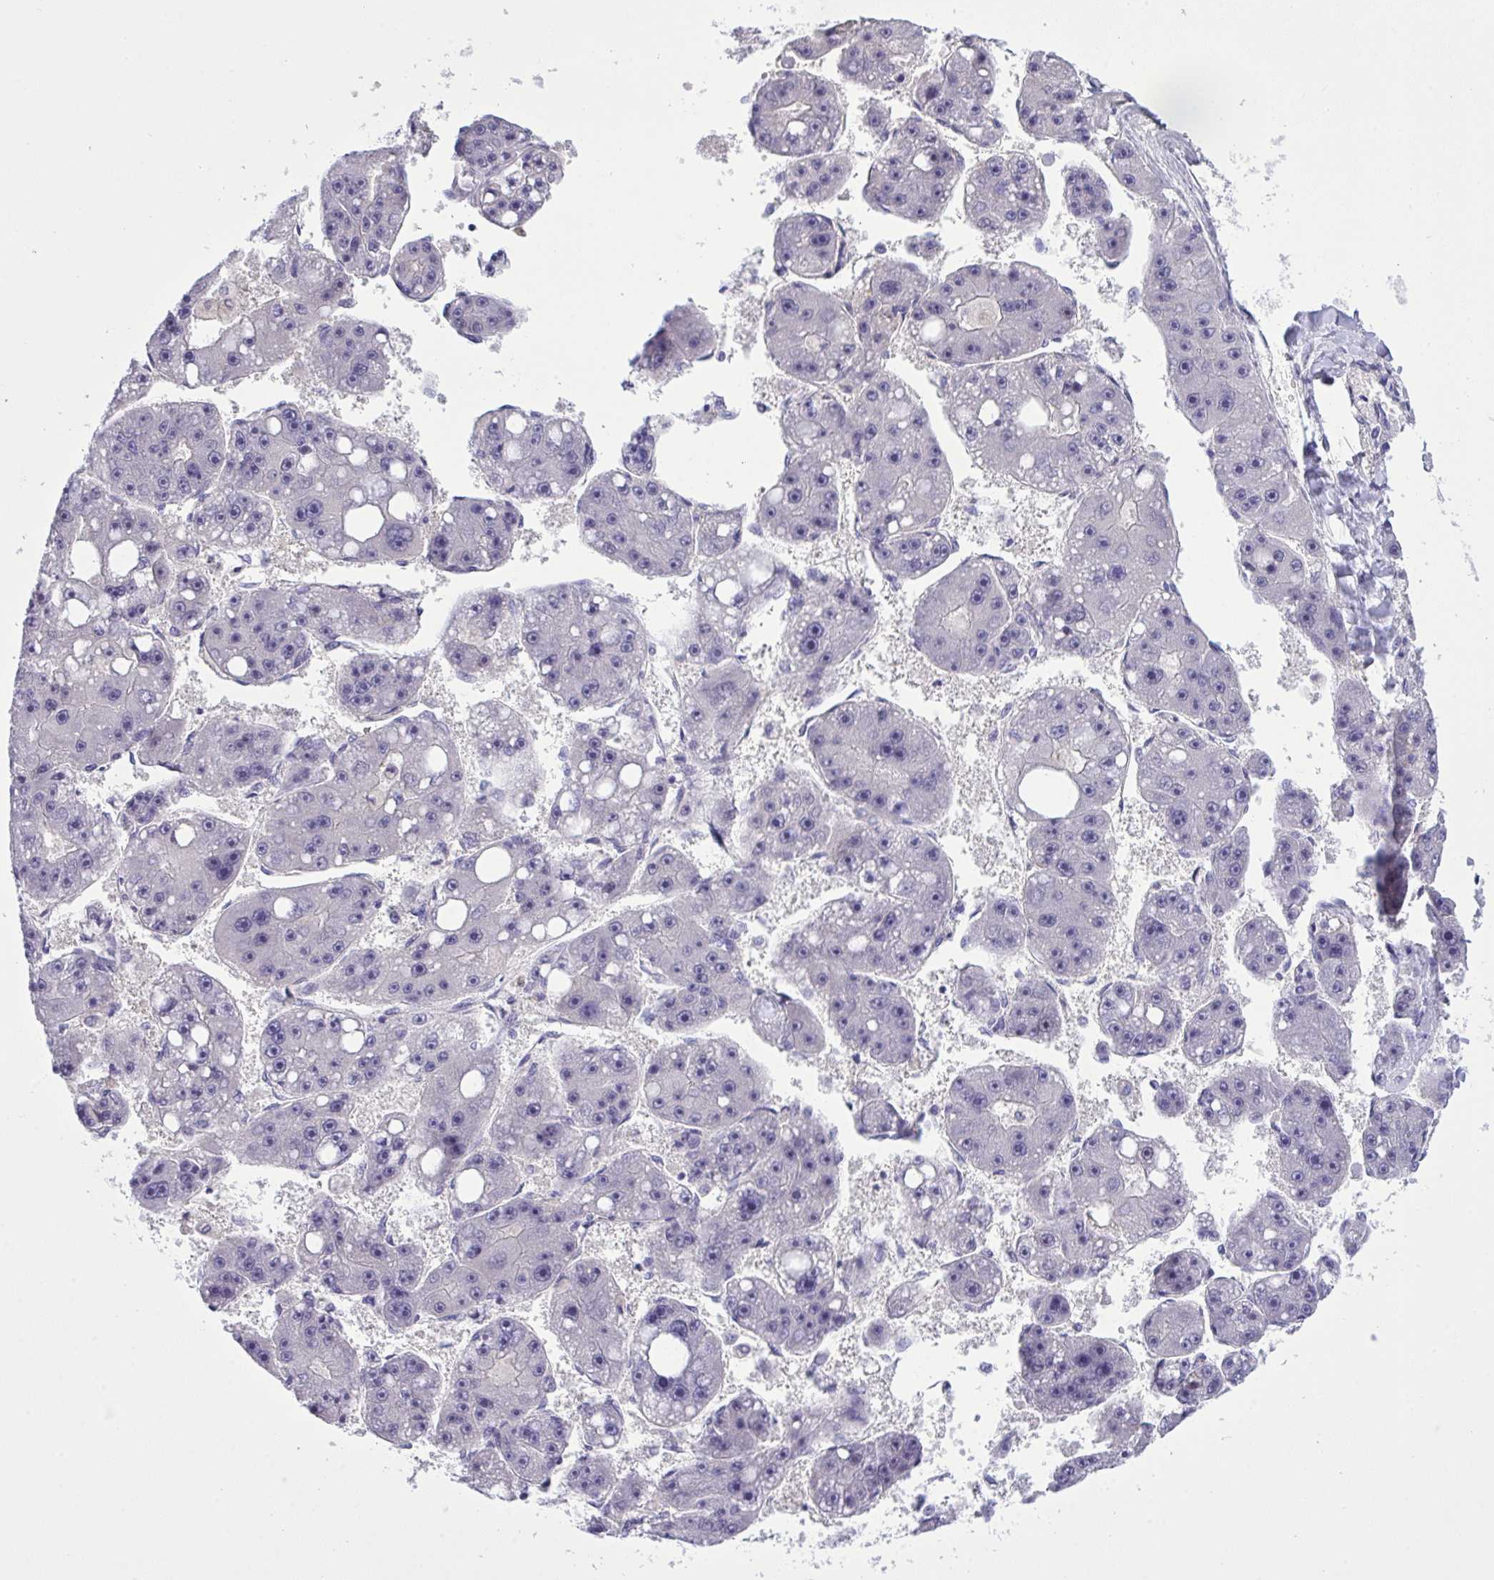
{"staining": {"intensity": "negative", "quantity": "none", "location": "none"}, "tissue": "liver cancer", "cell_type": "Tumor cells", "image_type": "cancer", "snomed": [{"axis": "morphology", "description": "Carcinoma, Hepatocellular, NOS"}, {"axis": "topography", "description": "Liver"}], "caption": "DAB immunohistochemical staining of liver hepatocellular carcinoma demonstrates no significant expression in tumor cells. The staining was performed using DAB (3,3'-diaminobenzidine) to visualize the protein expression in brown, while the nuclei were stained in blue with hematoxylin (Magnification: 20x).", "gene": "WDR97", "patient": {"sex": "female", "age": 61}}